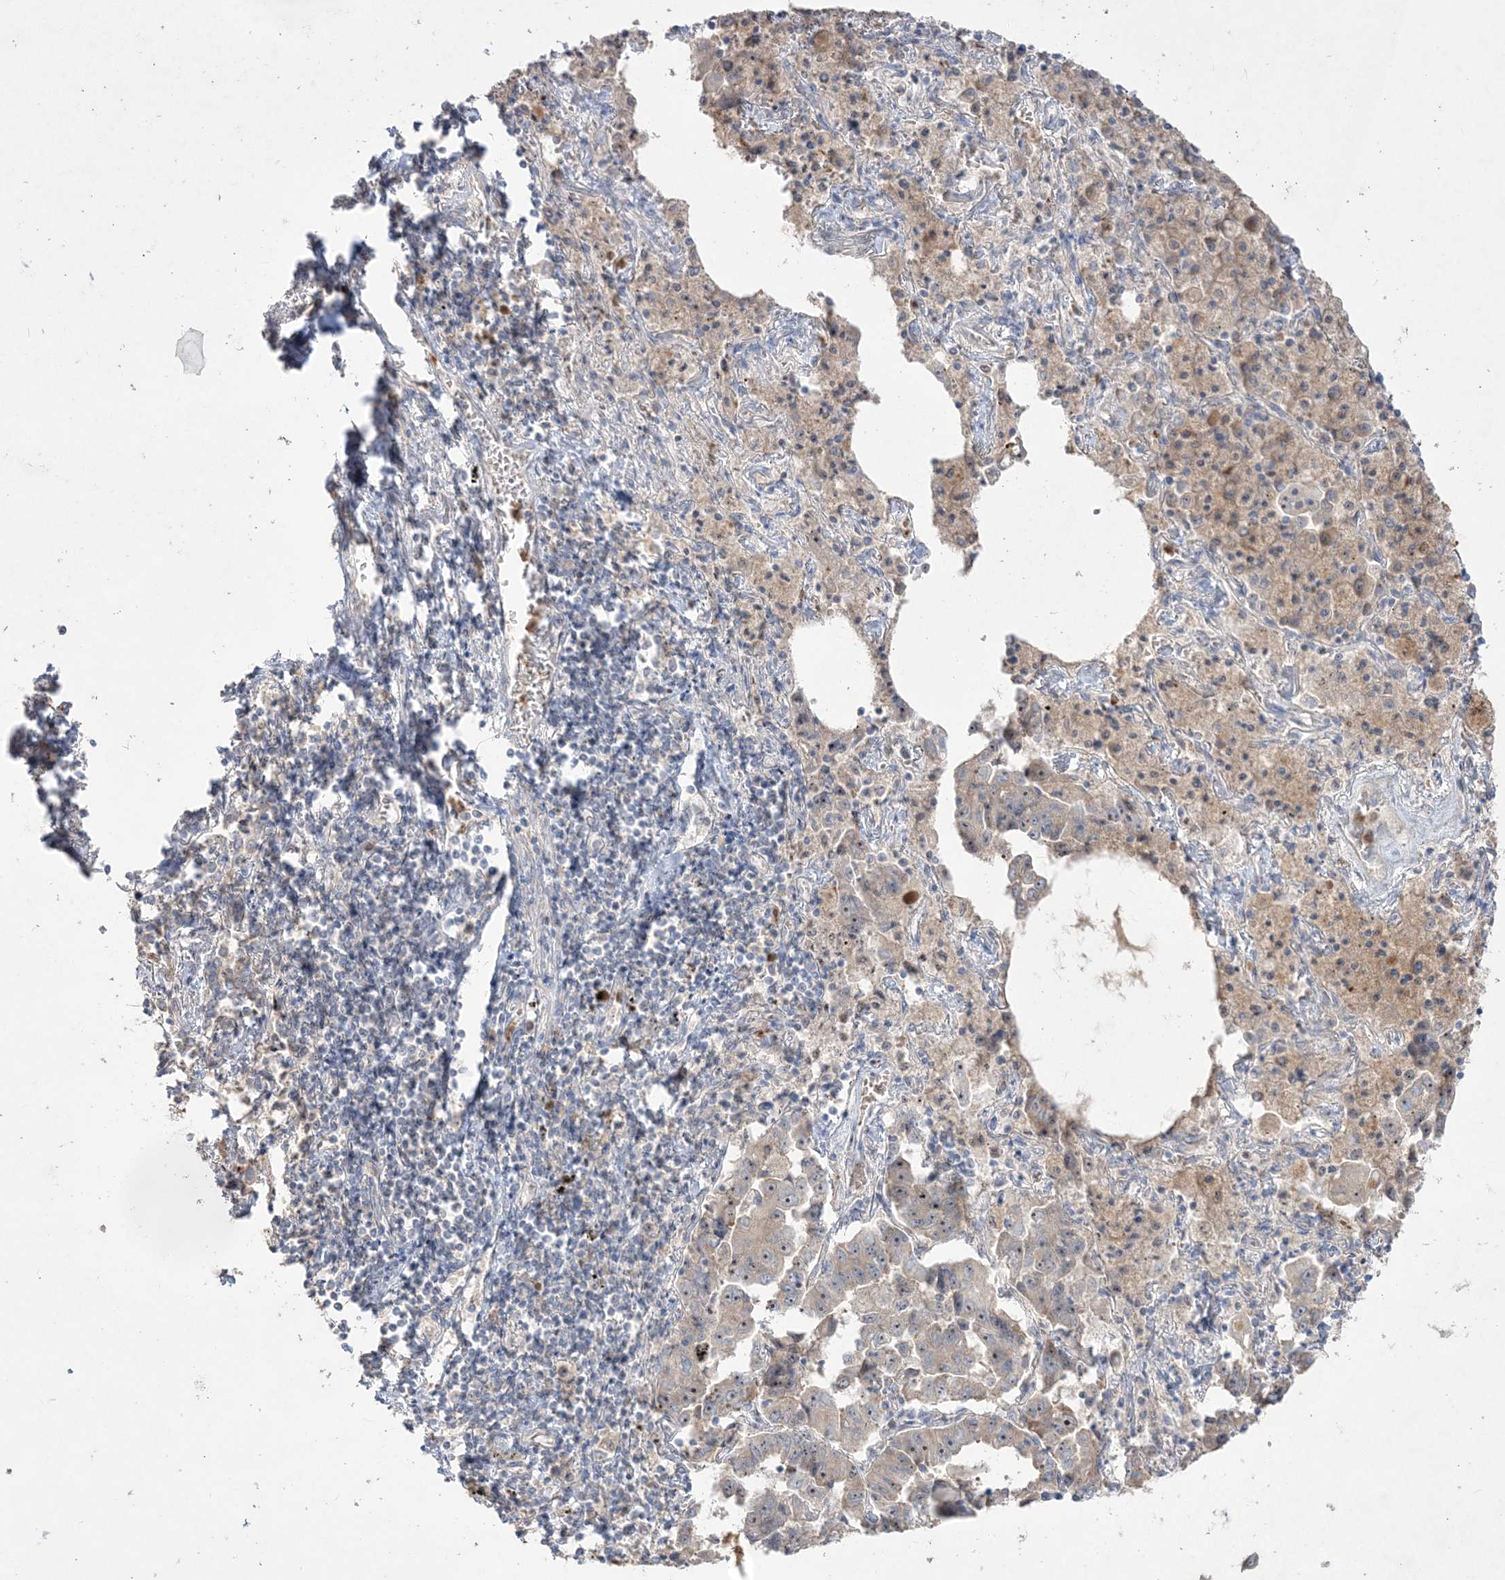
{"staining": {"intensity": "weak", "quantity": "<25%", "location": "nuclear"}, "tissue": "lung cancer", "cell_type": "Tumor cells", "image_type": "cancer", "snomed": [{"axis": "morphology", "description": "Adenocarcinoma, NOS"}, {"axis": "topography", "description": "Lung"}], "caption": "This image is of adenocarcinoma (lung) stained with IHC to label a protein in brown with the nuclei are counter-stained blue. There is no expression in tumor cells.", "gene": "NOP16", "patient": {"sex": "female", "age": 51}}